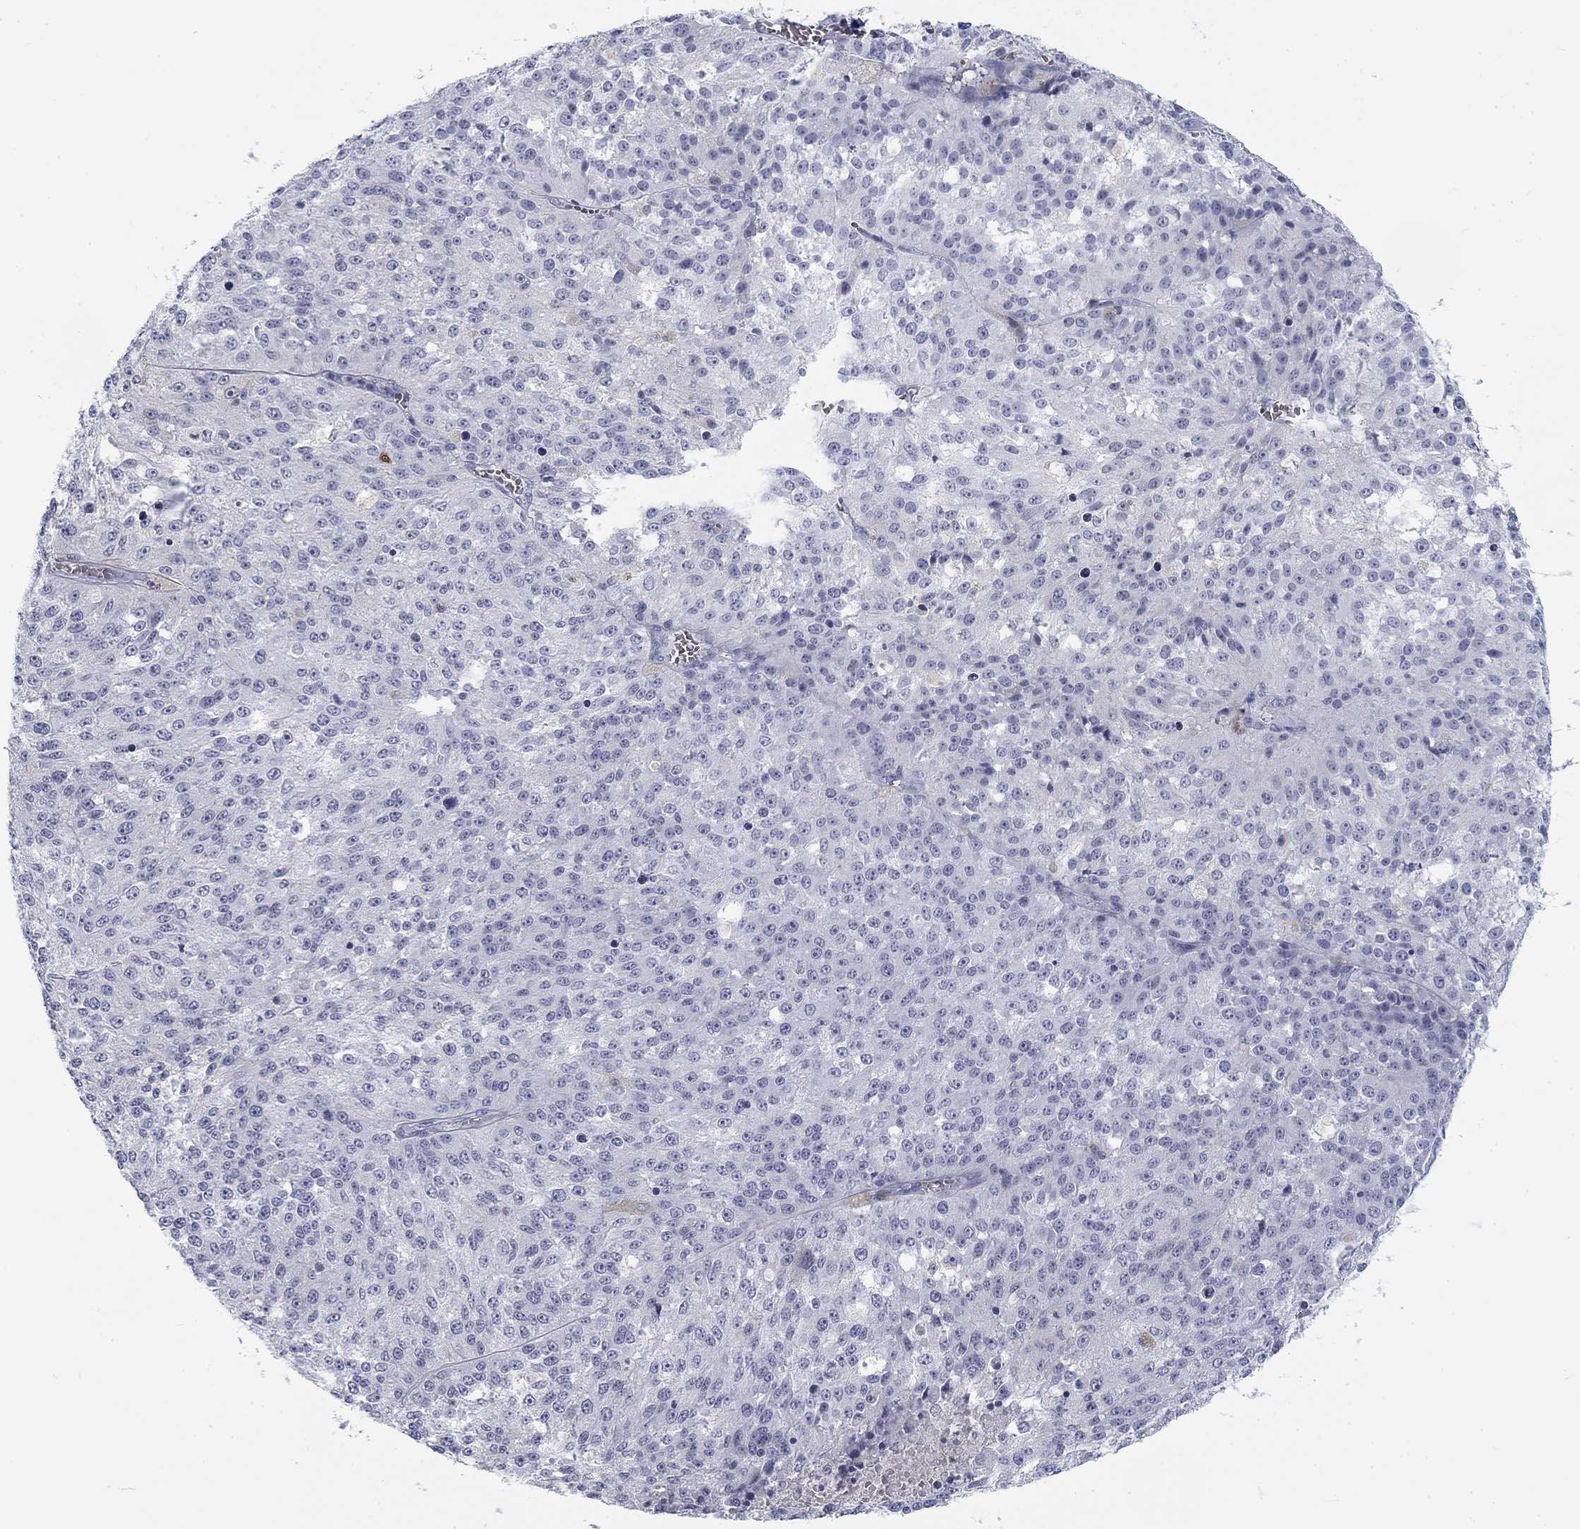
{"staining": {"intensity": "negative", "quantity": "none", "location": "none"}, "tissue": "melanoma", "cell_type": "Tumor cells", "image_type": "cancer", "snomed": [{"axis": "morphology", "description": "Malignant melanoma, Metastatic site"}, {"axis": "topography", "description": "Lymph node"}], "caption": "Image shows no significant protein expression in tumor cells of malignant melanoma (metastatic site).", "gene": "CALB1", "patient": {"sex": "female", "age": 64}}